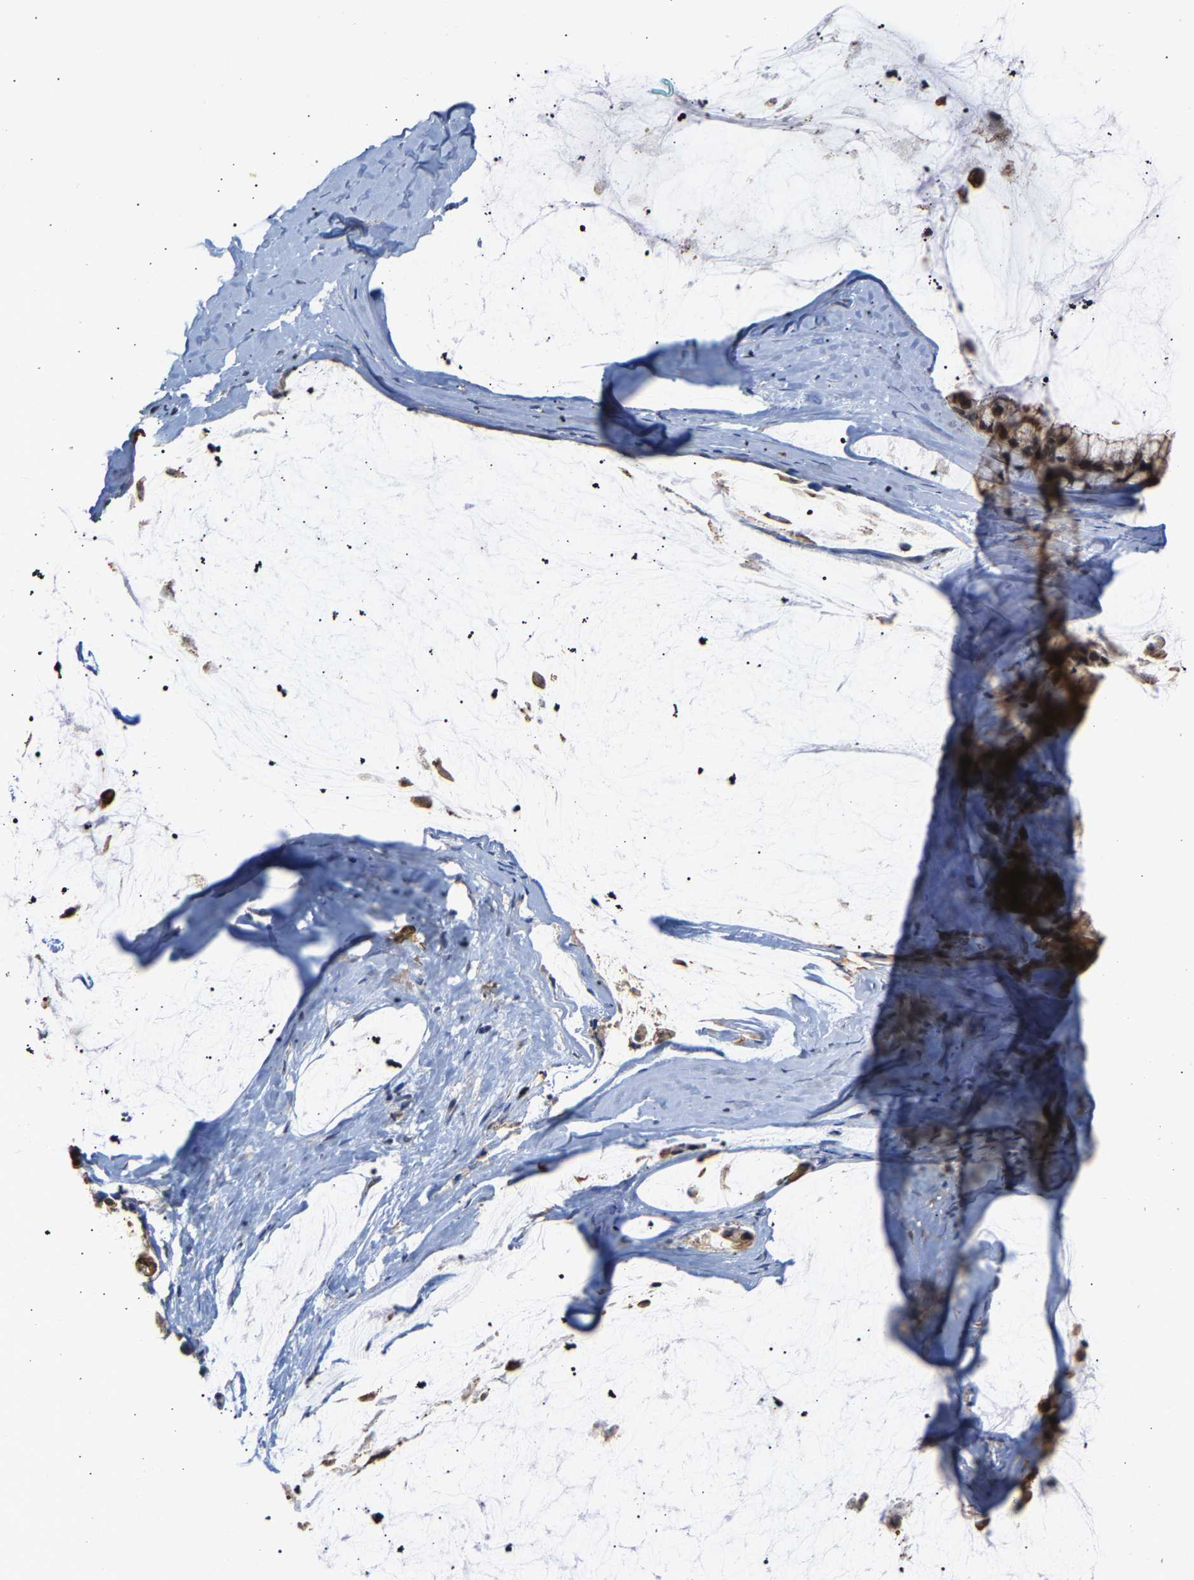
{"staining": {"intensity": "moderate", "quantity": ">75%", "location": "cytoplasmic/membranous,nuclear"}, "tissue": "ovarian cancer", "cell_type": "Tumor cells", "image_type": "cancer", "snomed": [{"axis": "morphology", "description": "Cystadenocarcinoma, mucinous, NOS"}, {"axis": "topography", "description": "Ovary"}], "caption": "Ovarian mucinous cystadenocarcinoma stained with a protein marker displays moderate staining in tumor cells.", "gene": "TDRD7", "patient": {"sex": "female", "age": 39}}